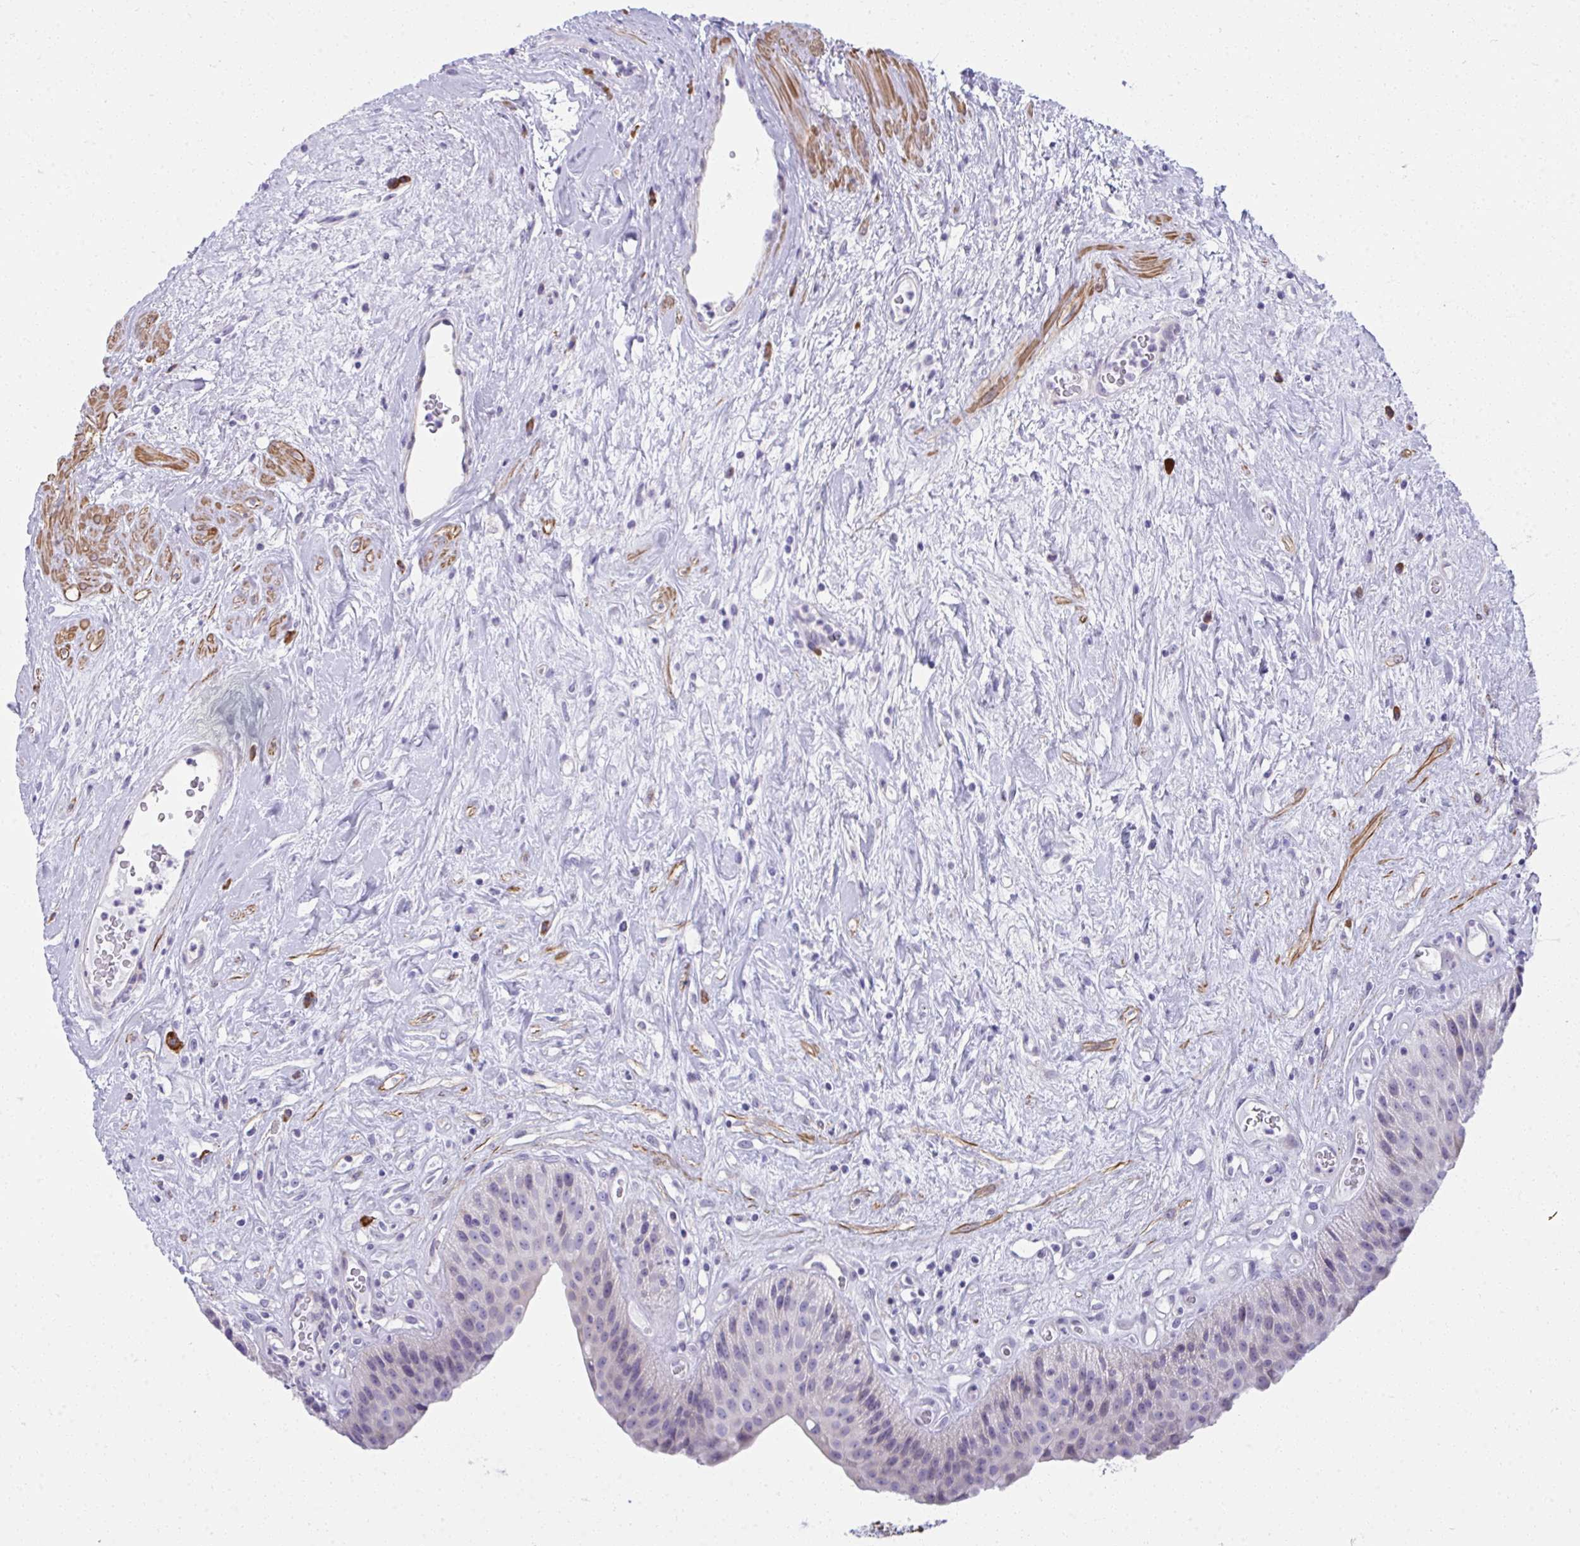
{"staining": {"intensity": "negative", "quantity": "none", "location": "none"}, "tissue": "urinary bladder", "cell_type": "Urothelial cells", "image_type": "normal", "snomed": [{"axis": "morphology", "description": "Normal tissue, NOS"}, {"axis": "topography", "description": "Urinary bladder"}], "caption": "The micrograph displays no staining of urothelial cells in unremarkable urinary bladder. Nuclei are stained in blue.", "gene": "PUS7L", "patient": {"sex": "female", "age": 56}}